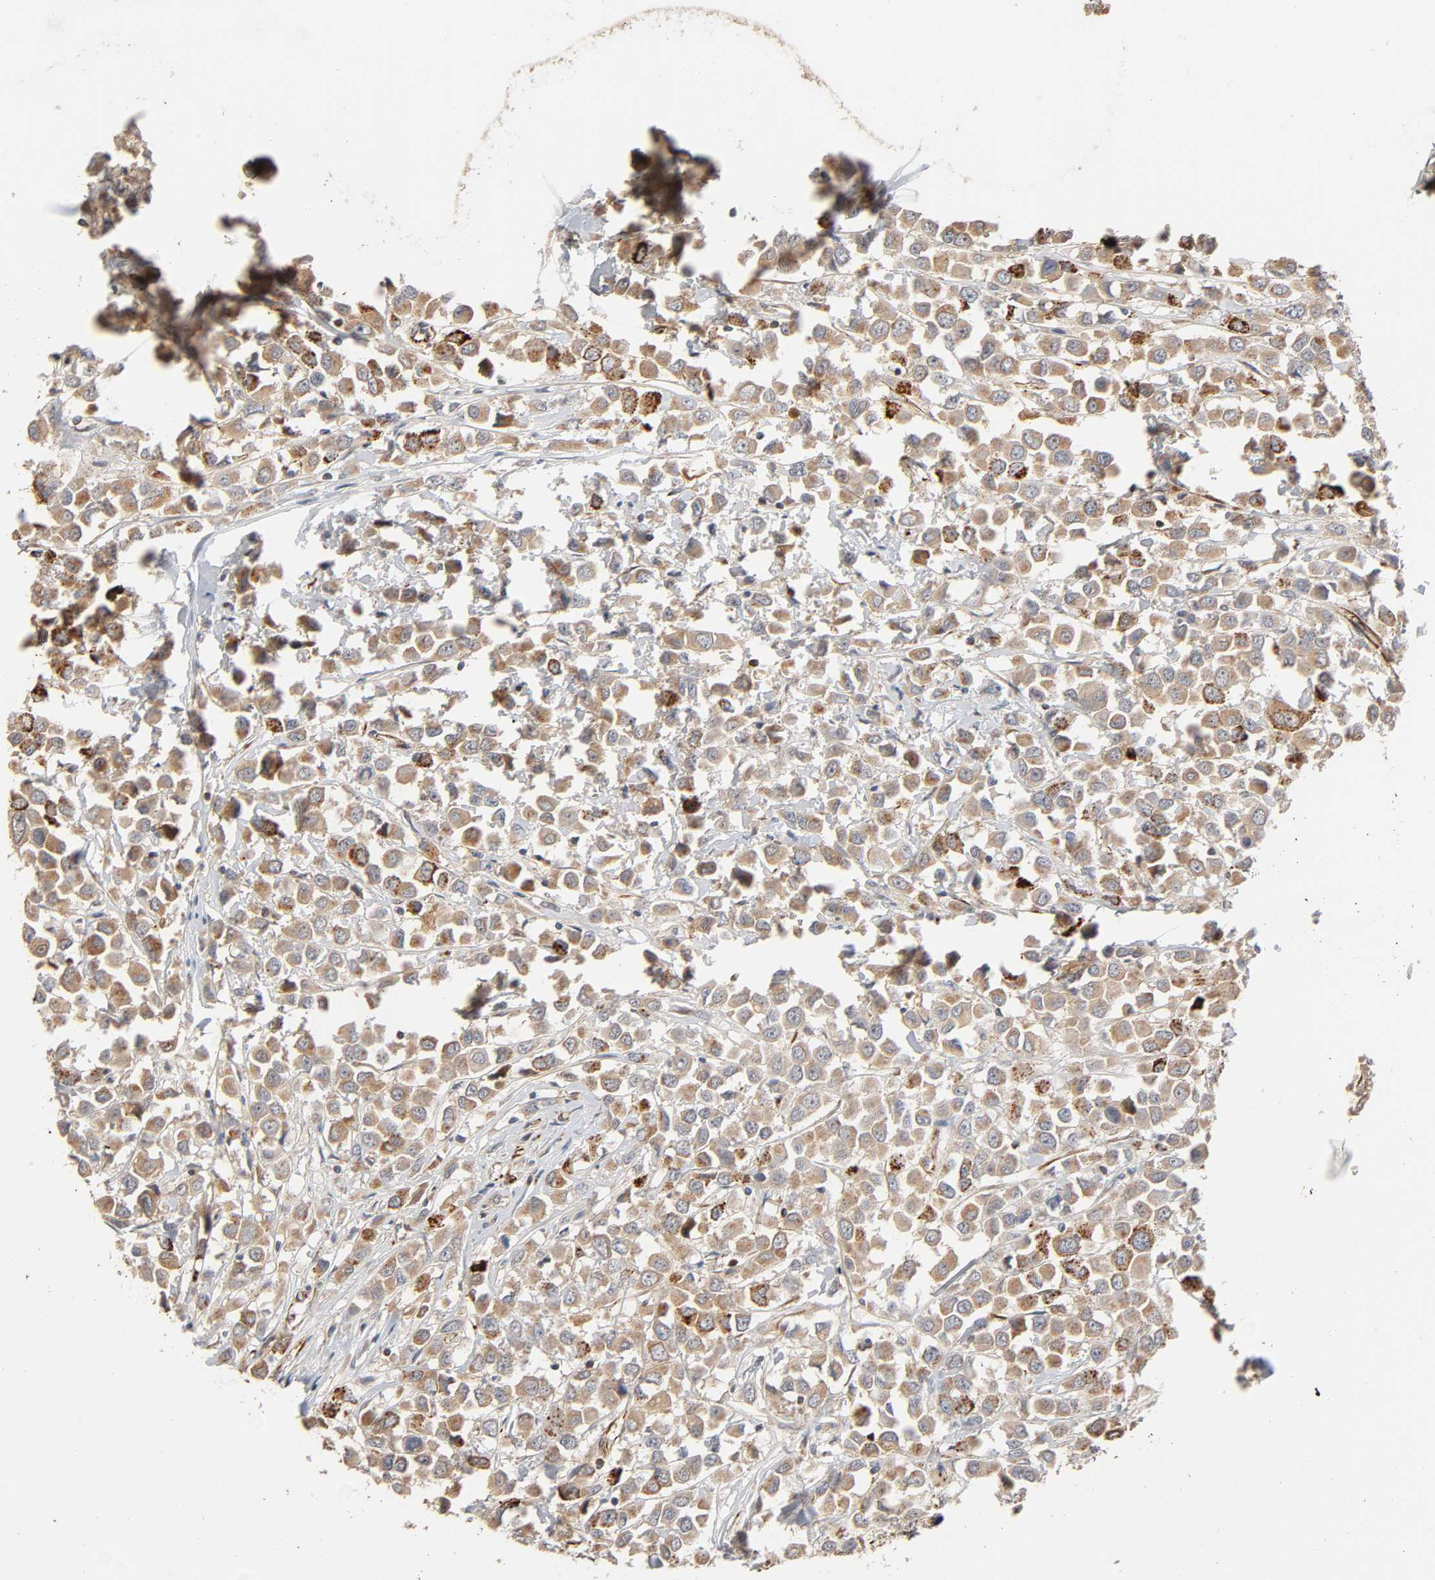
{"staining": {"intensity": "moderate", "quantity": ">75%", "location": "cytoplasmic/membranous"}, "tissue": "breast cancer", "cell_type": "Tumor cells", "image_type": "cancer", "snomed": [{"axis": "morphology", "description": "Duct carcinoma"}, {"axis": "topography", "description": "Breast"}], "caption": "Intraductal carcinoma (breast) stained with DAB immunohistochemistry exhibits medium levels of moderate cytoplasmic/membranous staining in approximately >75% of tumor cells.", "gene": "REEP6", "patient": {"sex": "female", "age": 61}}